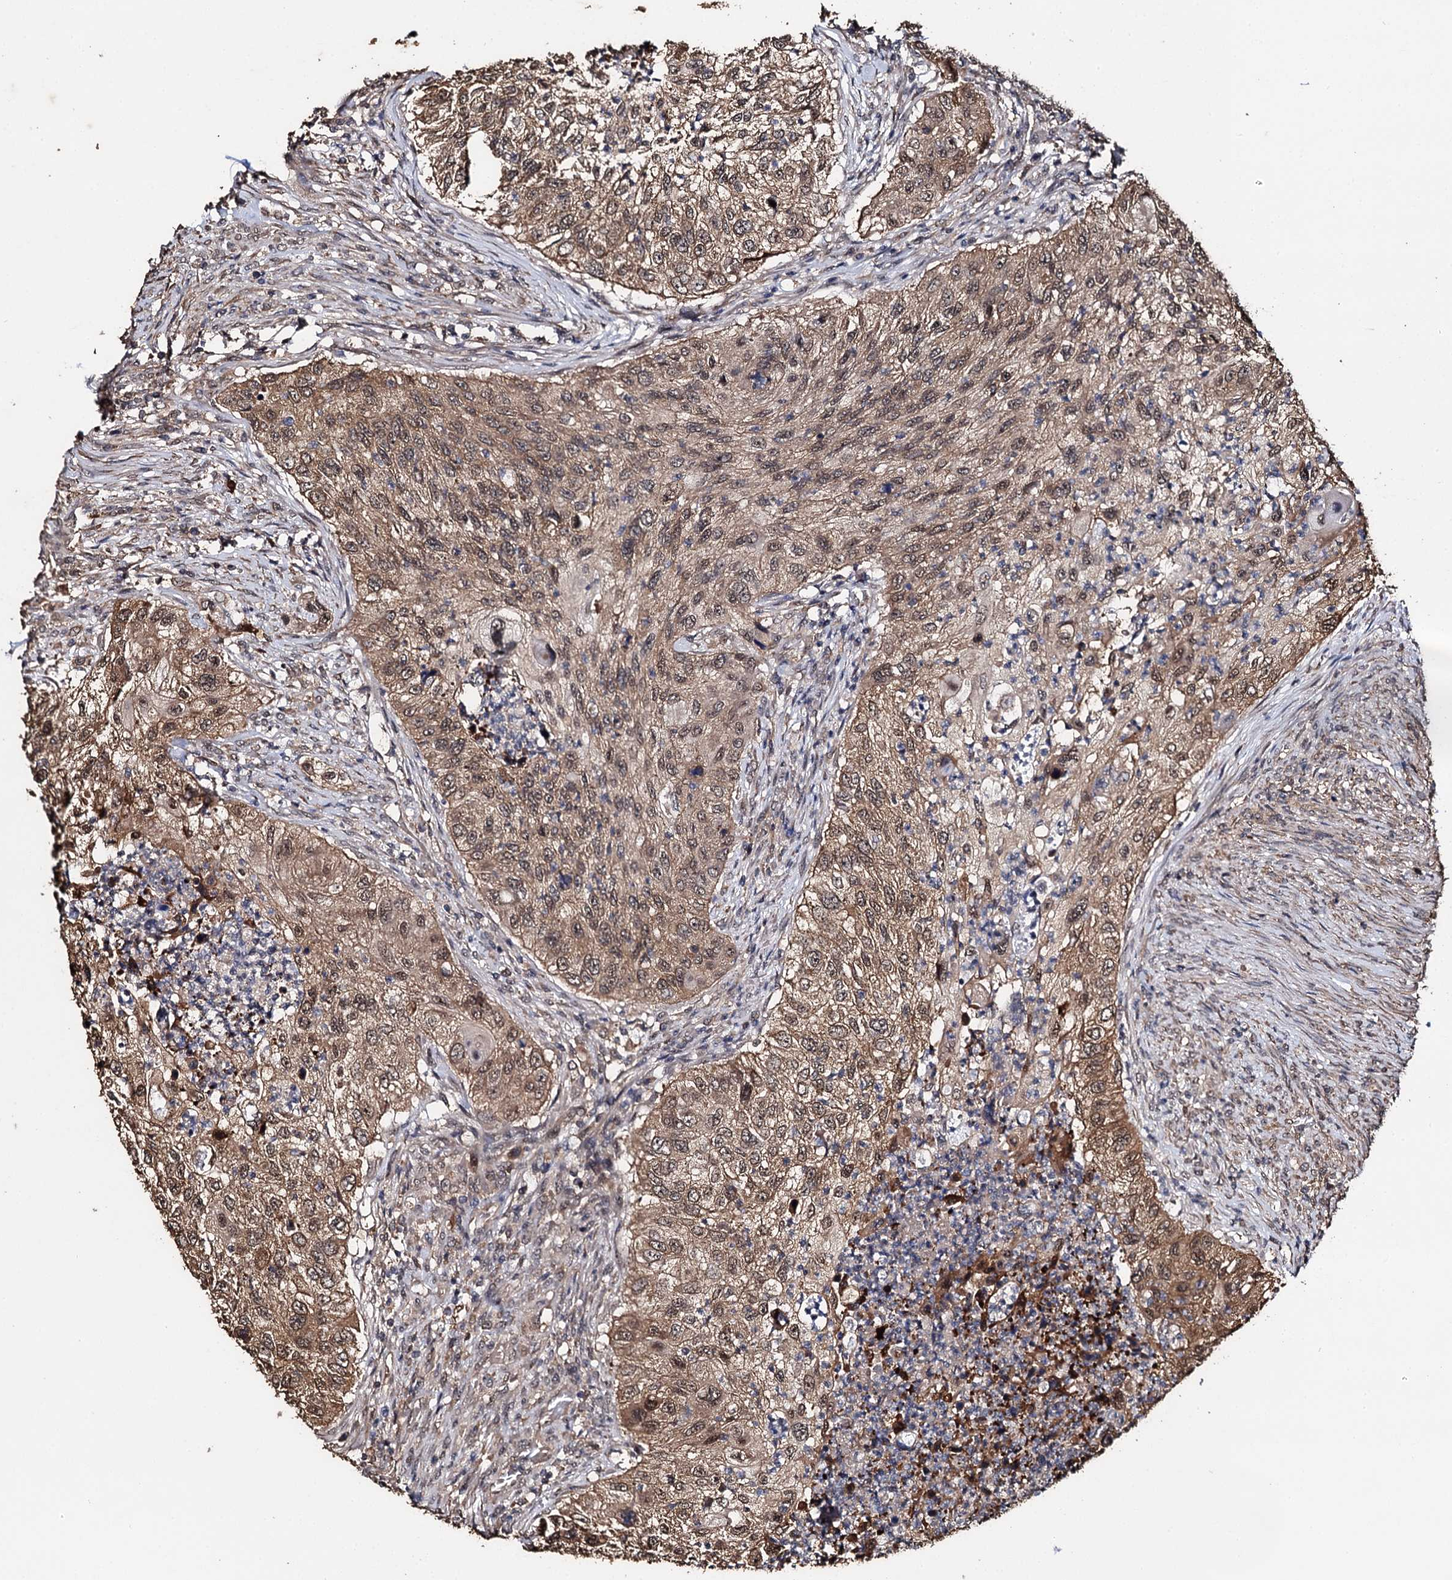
{"staining": {"intensity": "moderate", "quantity": ">75%", "location": "cytoplasmic/membranous,nuclear"}, "tissue": "urothelial cancer", "cell_type": "Tumor cells", "image_type": "cancer", "snomed": [{"axis": "morphology", "description": "Urothelial carcinoma, High grade"}, {"axis": "topography", "description": "Urinary bladder"}], "caption": "Immunohistochemical staining of urothelial carcinoma (high-grade) demonstrates medium levels of moderate cytoplasmic/membranous and nuclear protein staining in about >75% of tumor cells.", "gene": "SLC46A3", "patient": {"sex": "female", "age": 60}}